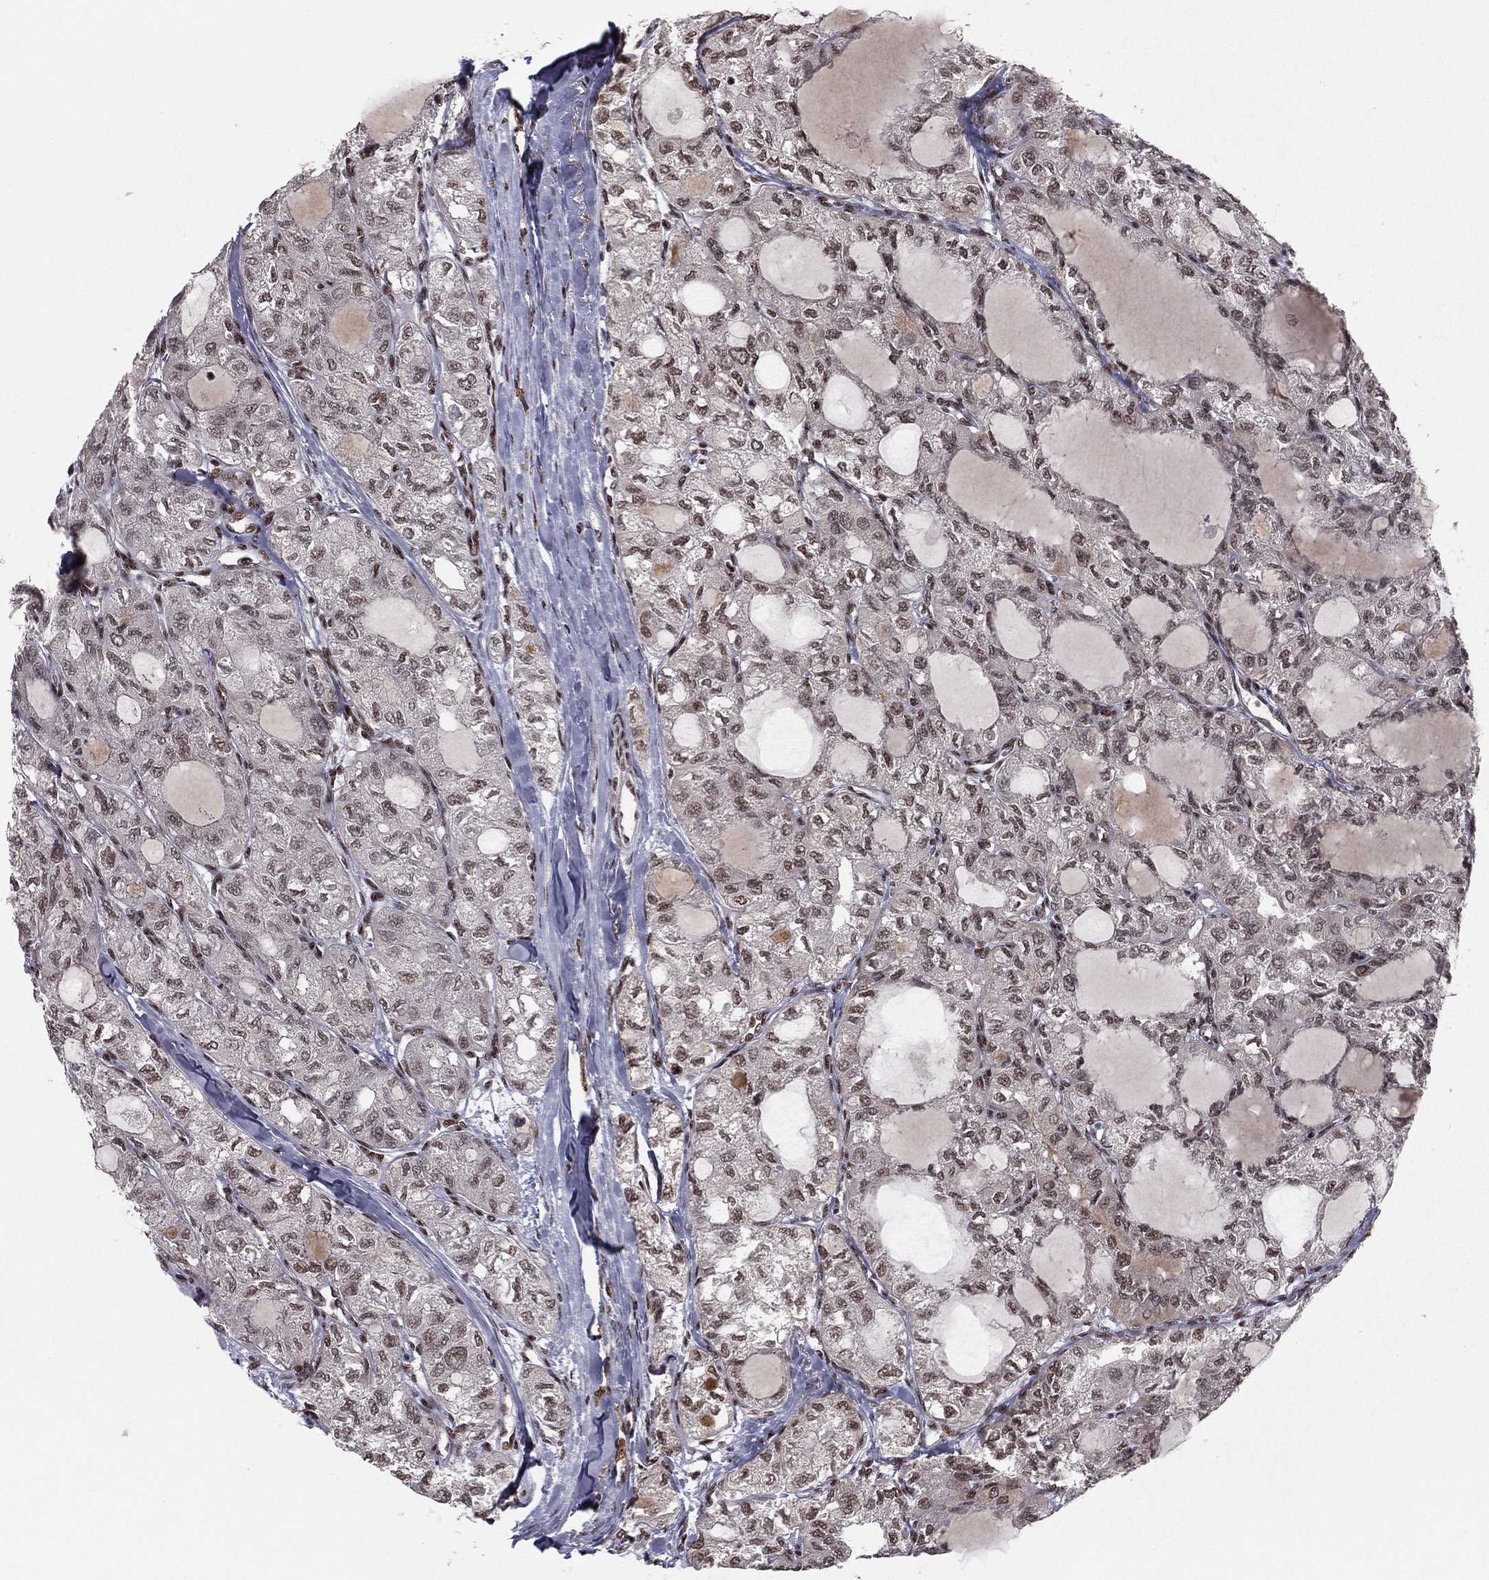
{"staining": {"intensity": "weak", "quantity": "<25%", "location": "nuclear"}, "tissue": "thyroid cancer", "cell_type": "Tumor cells", "image_type": "cancer", "snomed": [{"axis": "morphology", "description": "Follicular adenoma carcinoma, NOS"}, {"axis": "topography", "description": "Thyroid gland"}], "caption": "This is a image of immunohistochemistry staining of thyroid follicular adenoma carcinoma, which shows no expression in tumor cells. The staining is performed using DAB (3,3'-diaminobenzidine) brown chromogen with nuclei counter-stained in using hematoxylin.", "gene": "NFYB", "patient": {"sex": "male", "age": 75}}